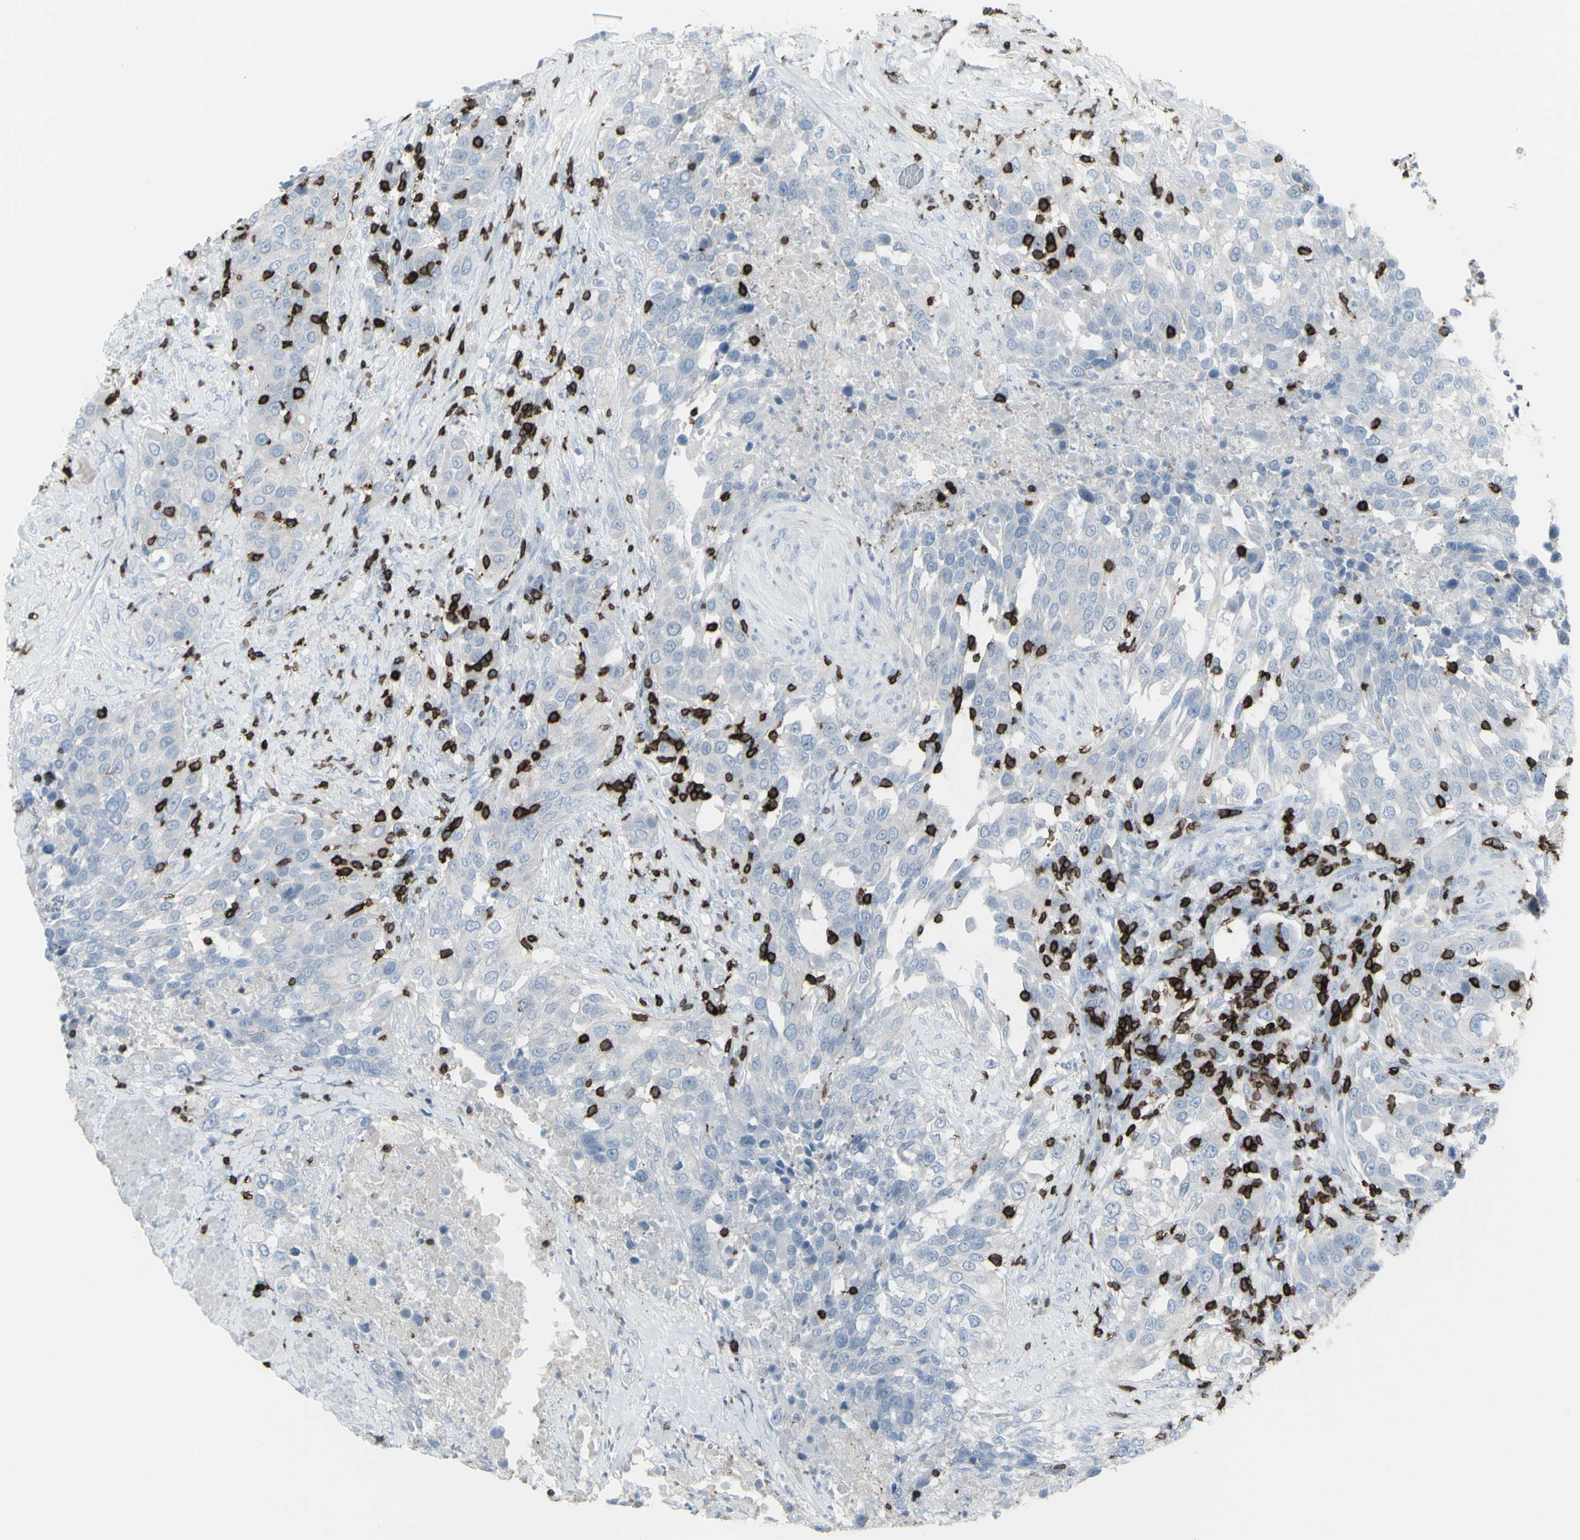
{"staining": {"intensity": "negative", "quantity": "none", "location": "none"}, "tissue": "urothelial cancer", "cell_type": "Tumor cells", "image_type": "cancer", "snomed": [{"axis": "morphology", "description": "Urothelial carcinoma, High grade"}, {"axis": "topography", "description": "Urinary bladder"}], "caption": "Photomicrograph shows no protein expression in tumor cells of urothelial cancer tissue.", "gene": "CD247", "patient": {"sex": "female", "age": 80}}